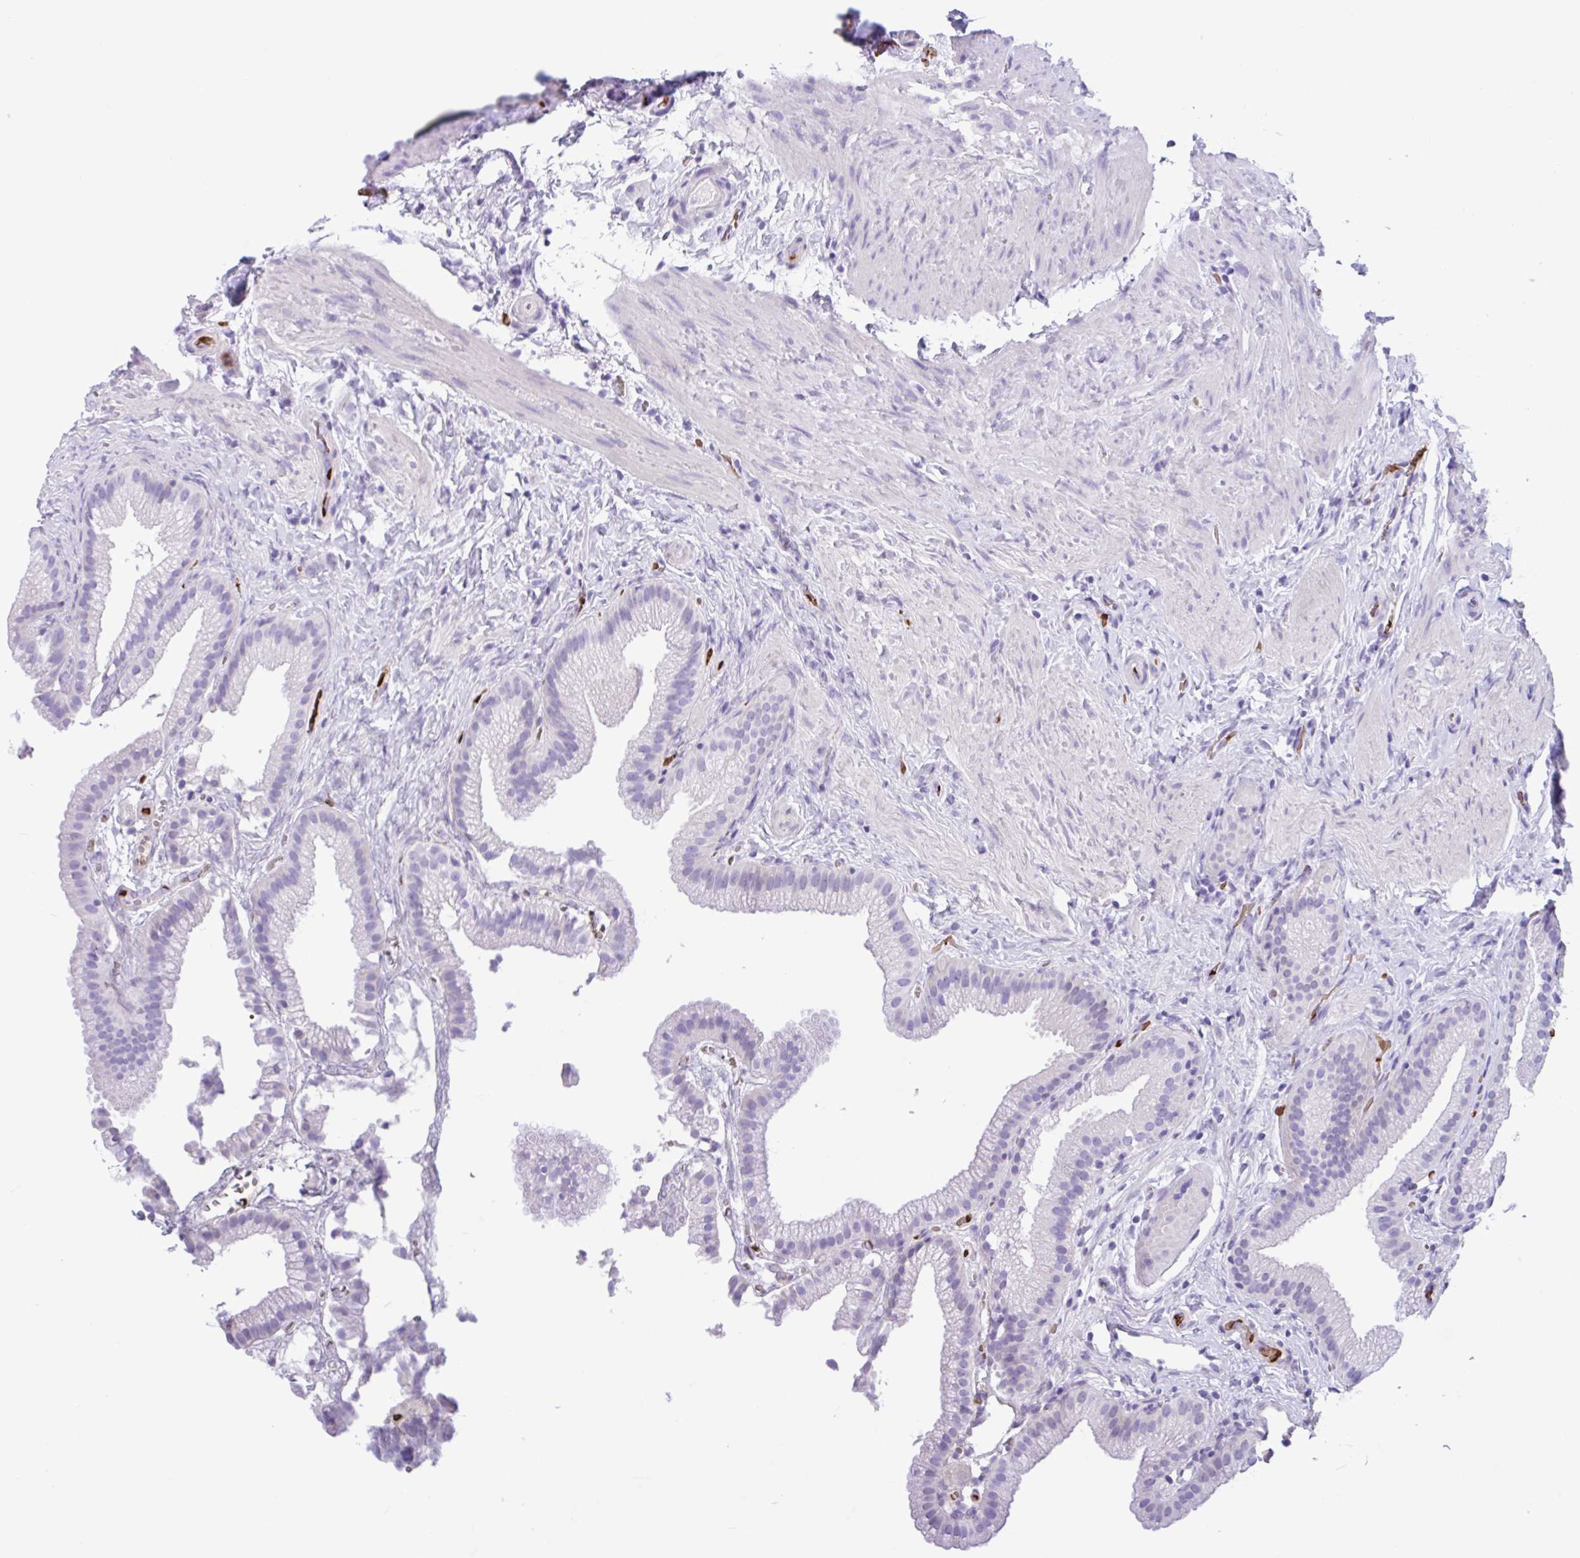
{"staining": {"intensity": "negative", "quantity": "none", "location": "none"}, "tissue": "gallbladder", "cell_type": "Glandular cells", "image_type": "normal", "snomed": [{"axis": "morphology", "description": "Normal tissue, NOS"}, {"axis": "topography", "description": "Gallbladder"}], "caption": "An image of gallbladder stained for a protein reveals no brown staining in glandular cells.", "gene": "TMEM79", "patient": {"sex": "female", "age": 63}}